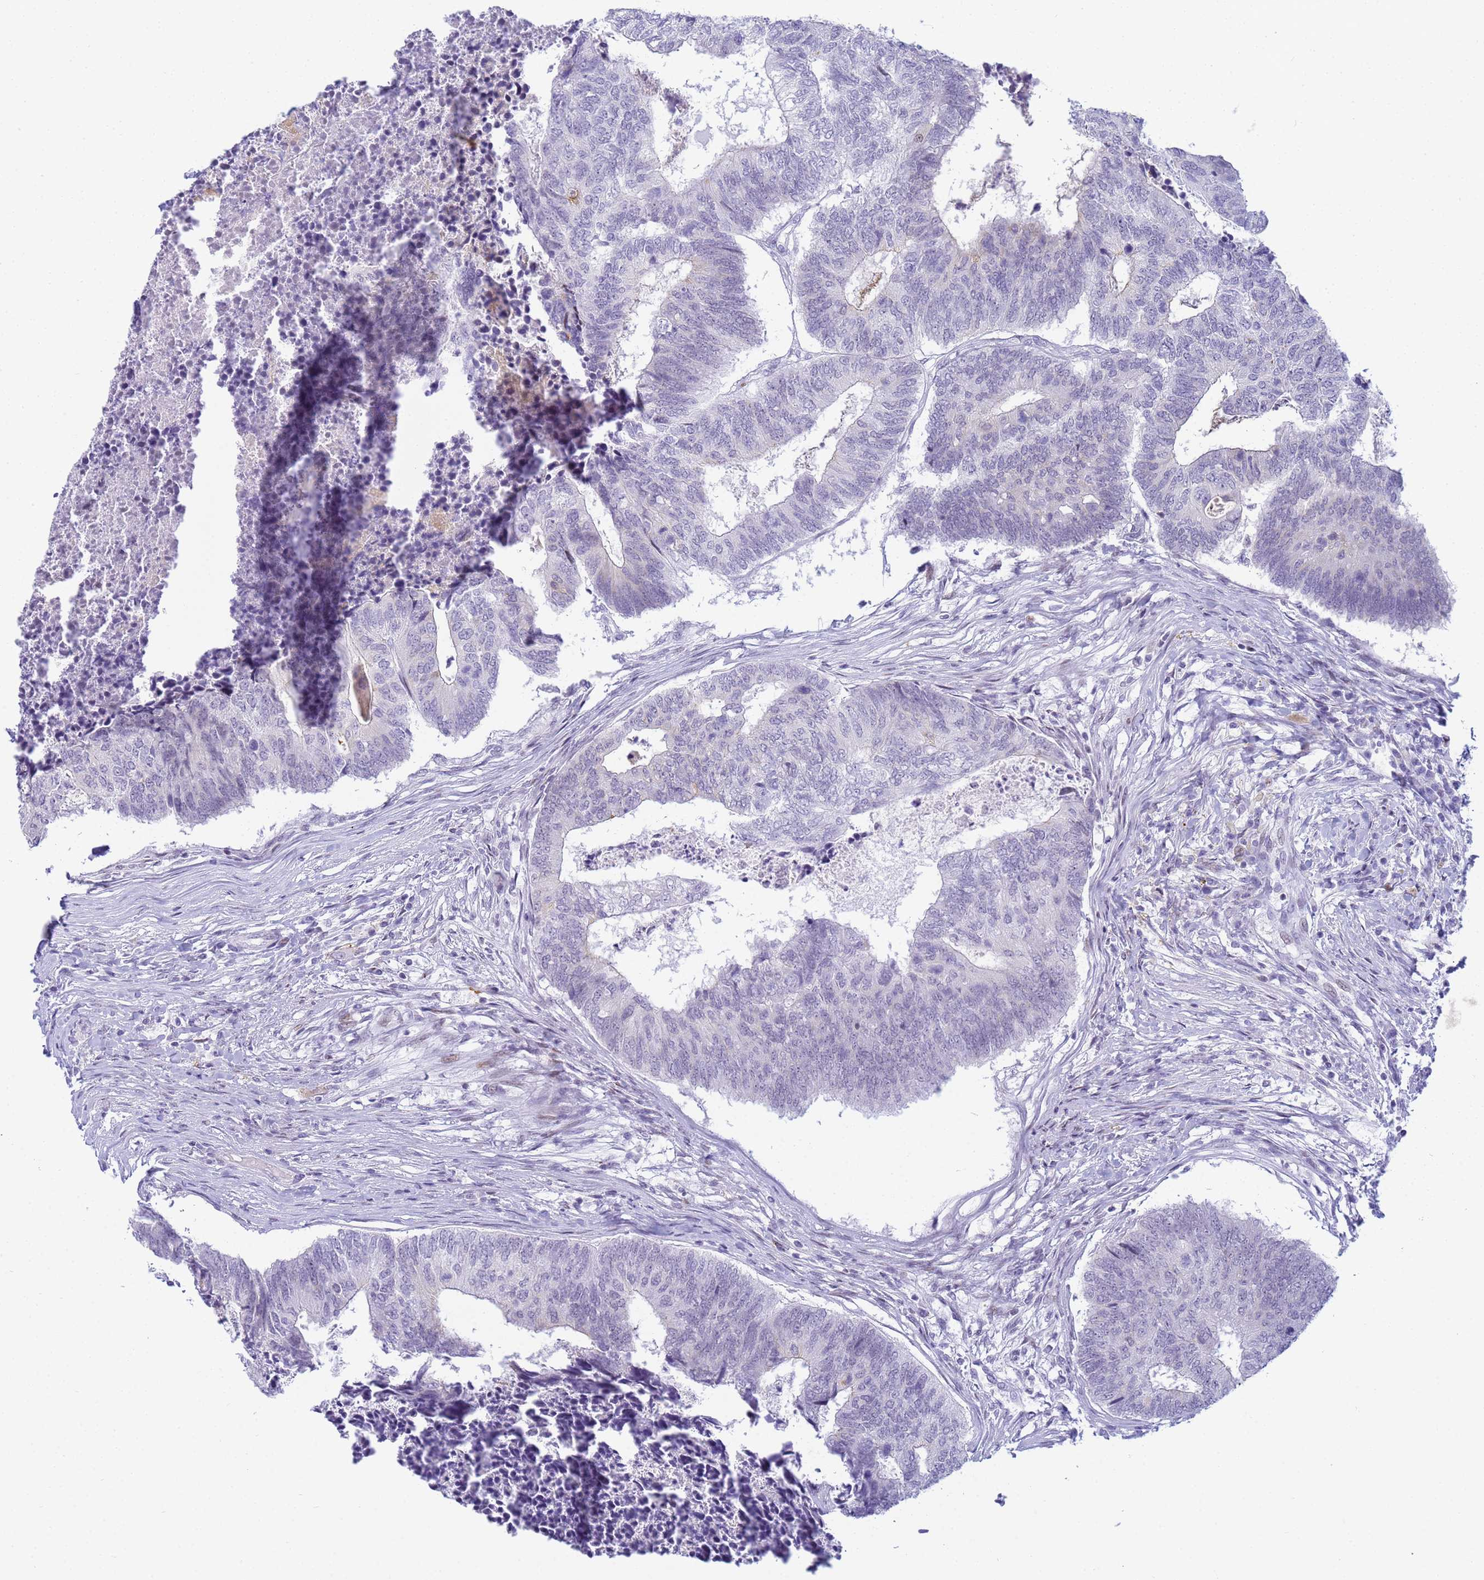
{"staining": {"intensity": "negative", "quantity": "none", "location": "none"}, "tissue": "colorectal cancer", "cell_type": "Tumor cells", "image_type": "cancer", "snomed": [{"axis": "morphology", "description": "Adenocarcinoma, NOS"}, {"axis": "topography", "description": "Colon"}], "caption": "Immunohistochemical staining of human colorectal cancer demonstrates no significant positivity in tumor cells. The staining was performed using DAB (3,3'-diaminobenzidine) to visualize the protein expression in brown, while the nuclei were stained in blue with hematoxylin (Magnification: 20x).", "gene": "SNX20", "patient": {"sex": "female", "age": 67}}